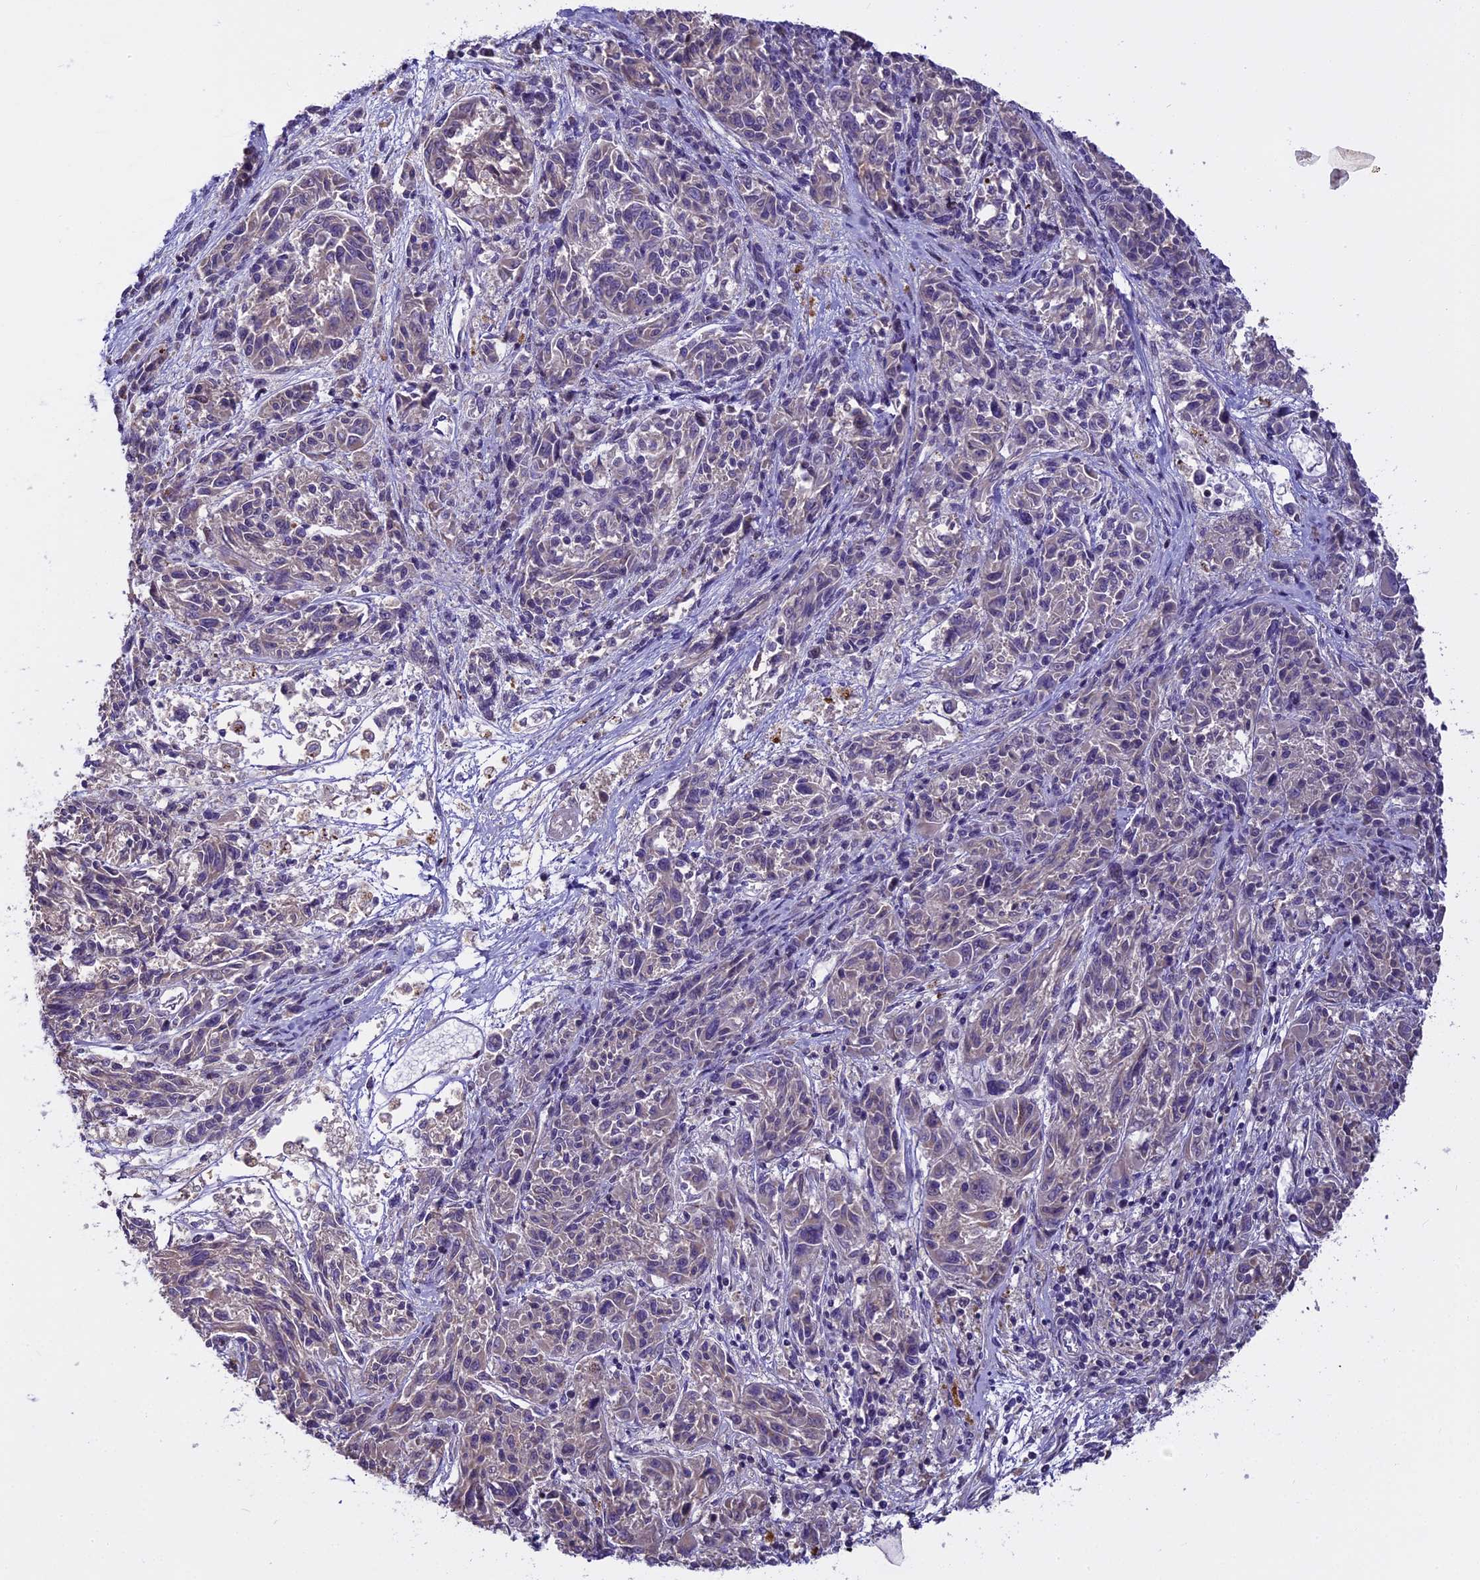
{"staining": {"intensity": "negative", "quantity": "none", "location": "none"}, "tissue": "melanoma", "cell_type": "Tumor cells", "image_type": "cancer", "snomed": [{"axis": "morphology", "description": "Malignant melanoma, NOS"}, {"axis": "topography", "description": "Skin"}], "caption": "A high-resolution histopathology image shows immunohistochemistry staining of malignant melanoma, which demonstrates no significant positivity in tumor cells.", "gene": "FAM98C", "patient": {"sex": "male", "age": 53}}